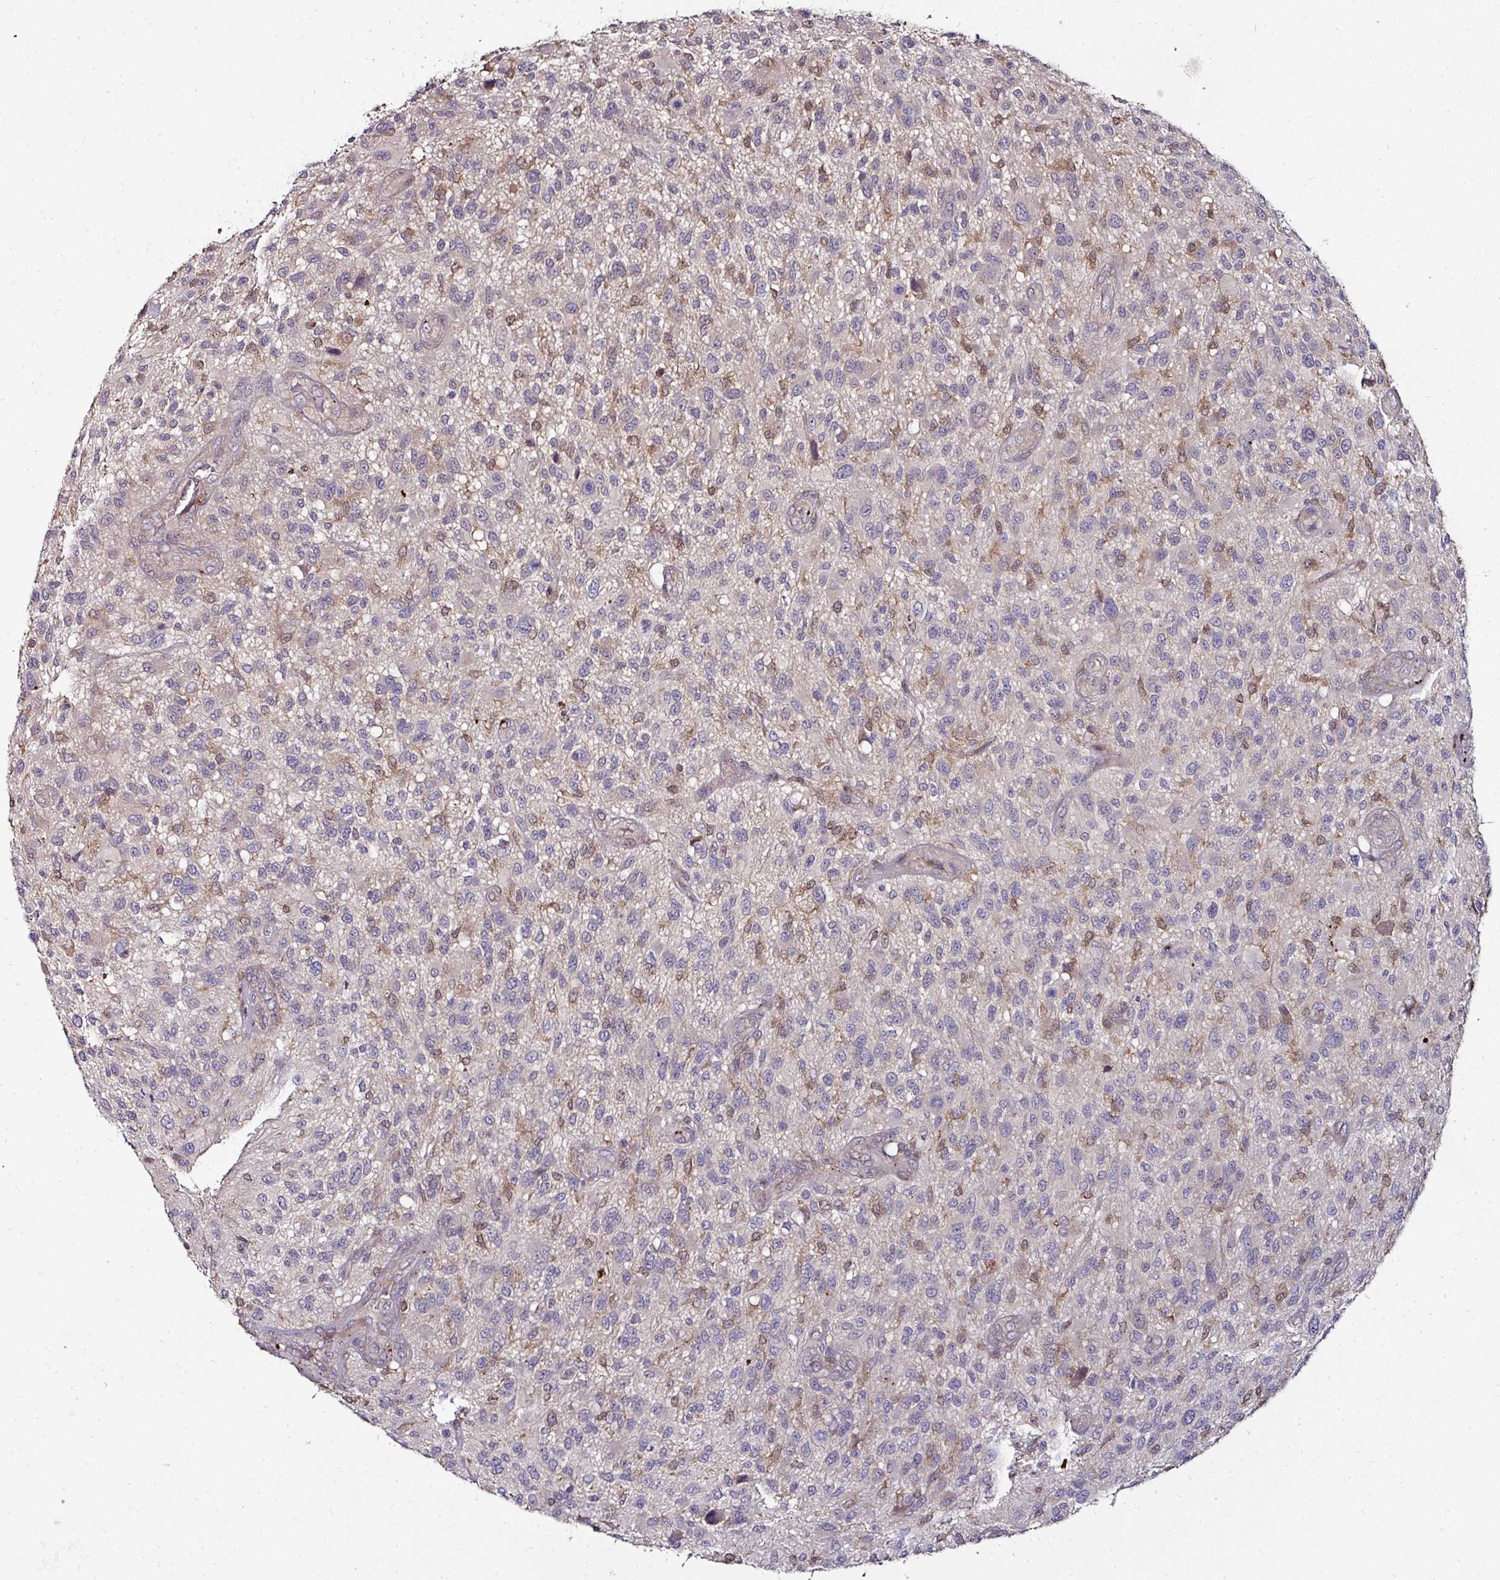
{"staining": {"intensity": "negative", "quantity": "none", "location": "none"}, "tissue": "glioma", "cell_type": "Tumor cells", "image_type": "cancer", "snomed": [{"axis": "morphology", "description": "Glioma, malignant, High grade"}, {"axis": "topography", "description": "Brain"}], "caption": "This photomicrograph is of malignant high-grade glioma stained with IHC to label a protein in brown with the nuclei are counter-stained blue. There is no positivity in tumor cells. (DAB immunohistochemistry visualized using brightfield microscopy, high magnification).", "gene": "CTDSP2", "patient": {"sex": "male", "age": 47}}